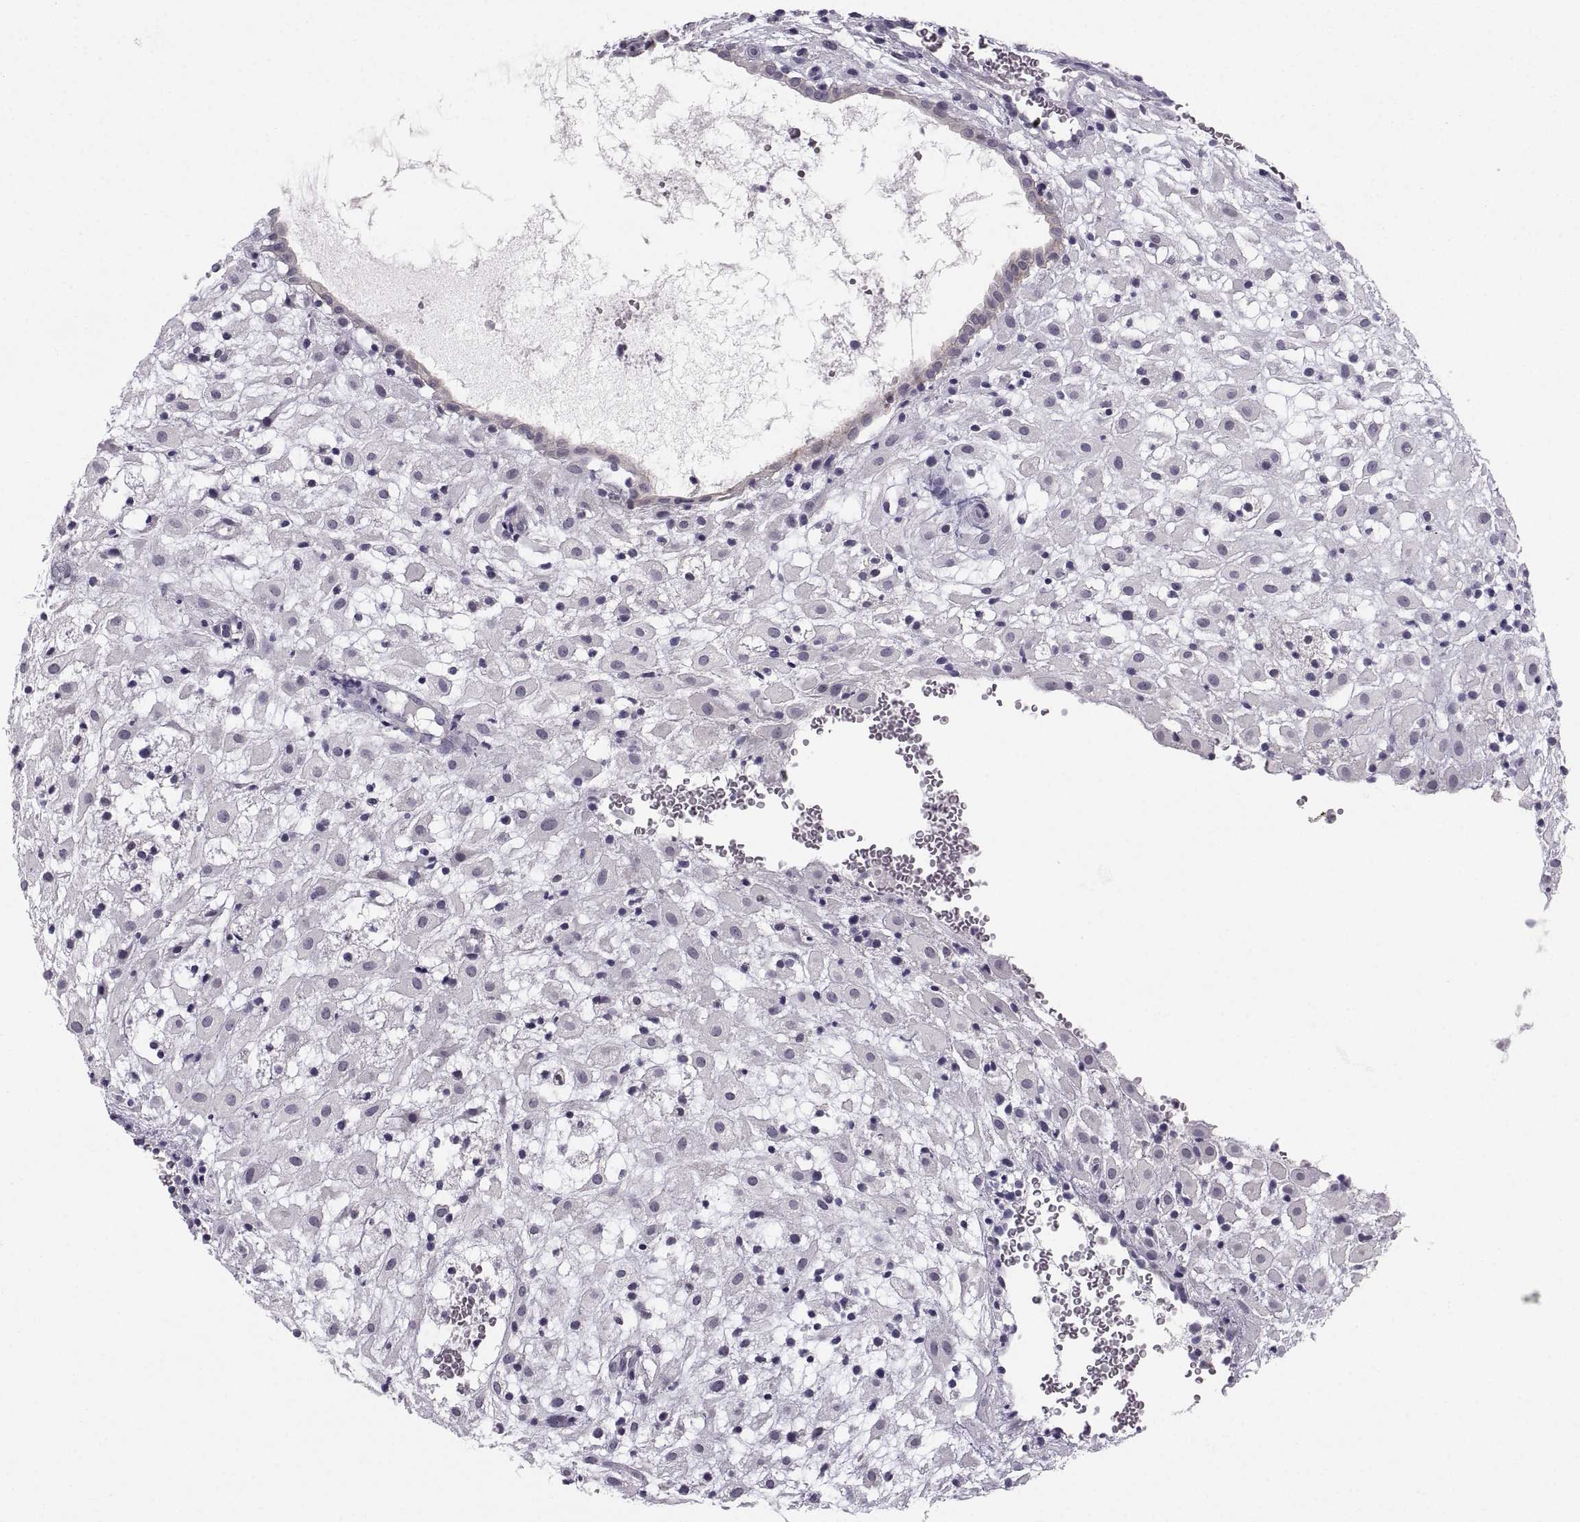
{"staining": {"intensity": "negative", "quantity": "none", "location": "none"}, "tissue": "placenta", "cell_type": "Decidual cells", "image_type": "normal", "snomed": [{"axis": "morphology", "description": "Normal tissue, NOS"}, {"axis": "topography", "description": "Placenta"}], "caption": "Immunohistochemistry micrograph of benign placenta: placenta stained with DAB shows no significant protein expression in decidual cells.", "gene": "ZNF185", "patient": {"sex": "female", "age": 24}}